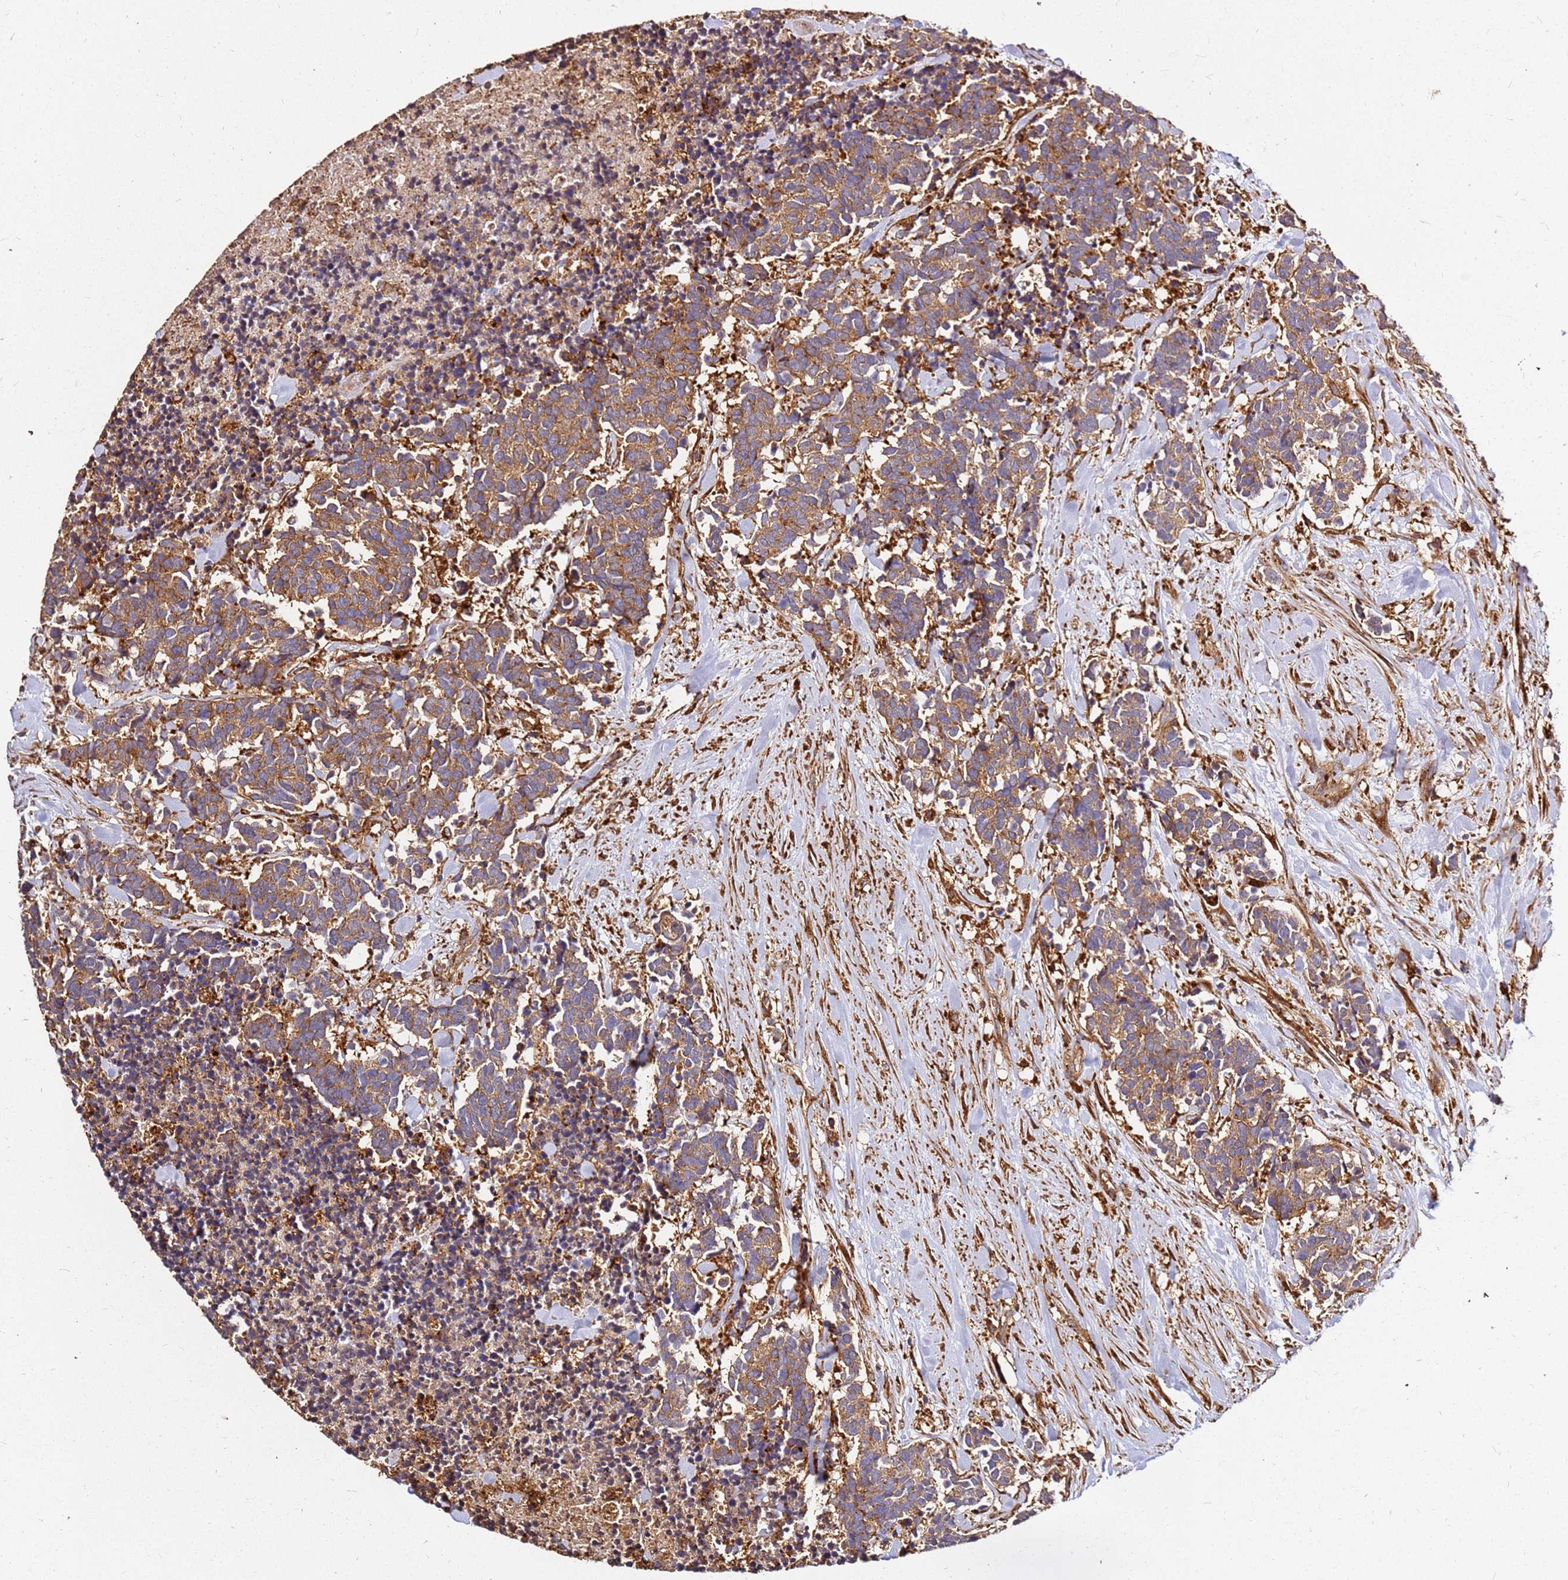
{"staining": {"intensity": "strong", "quantity": ">75%", "location": "cytoplasmic/membranous"}, "tissue": "carcinoid", "cell_type": "Tumor cells", "image_type": "cancer", "snomed": [{"axis": "morphology", "description": "Carcinoma, NOS"}, {"axis": "morphology", "description": "Carcinoid, malignant, NOS"}, {"axis": "topography", "description": "Prostate"}], "caption": "IHC of human malignant carcinoid demonstrates high levels of strong cytoplasmic/membranous expression in approximately >75% of tumor cells.", "gene": "DVL3", "patient": {"sex": "male", "age": 57}}